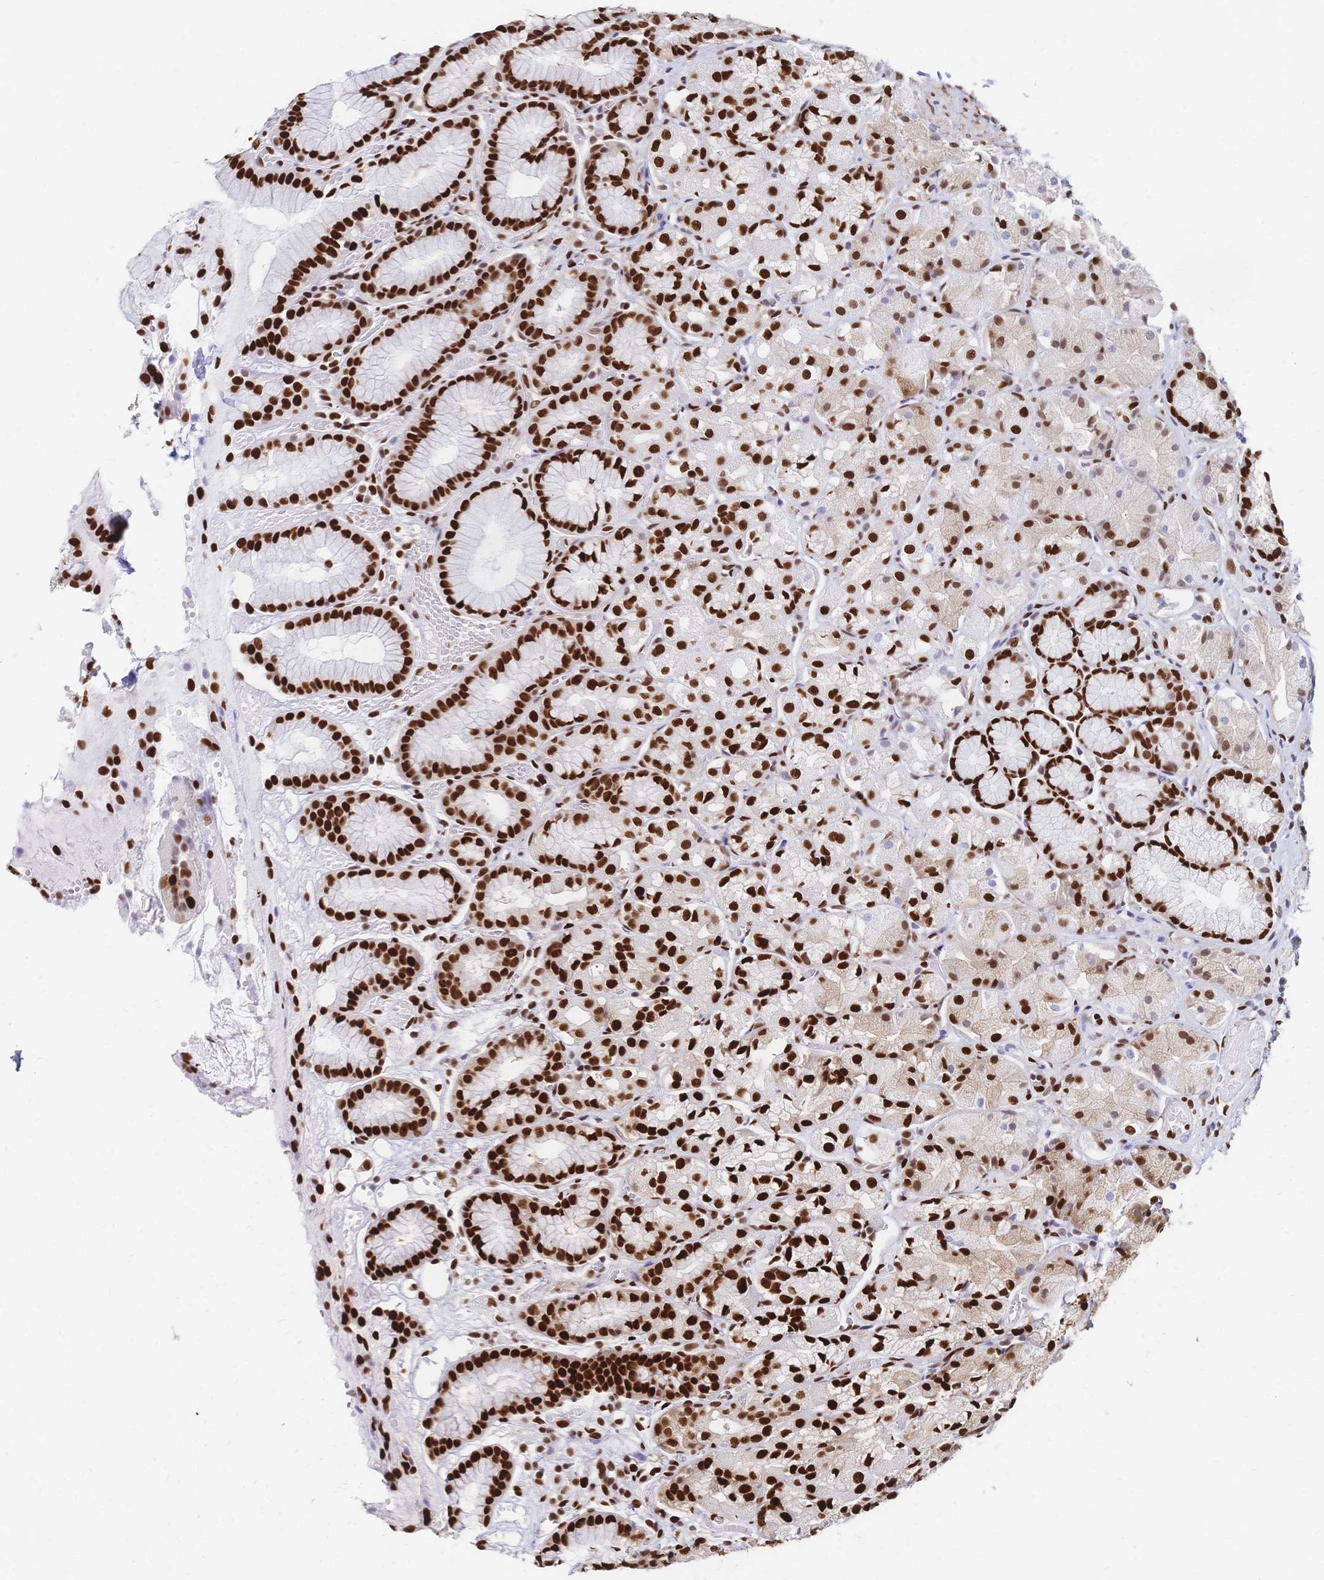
{"staining": {"intensity": "strong", "quantity": ">75%", "location": "nuclear"}, "tissue": "stomach", "cell_type": "Glandular cells", "image_type": "normal", "snomed": [{"axis": "morphology", "description": "Normal tissue, NOS"}, {"axis": "topography", "description": "Stomach"}], "caption": "The immunohistochemical stain highlights strong nuclear expression in glandular cells of benign stomach. The protein of interest is stained brown, and the nuclei are stained in blue (DAB IHC with brightfield microscopy, high magnification).", "gene": "HDGF", "patient": {"sex": "male", "age": 70}}